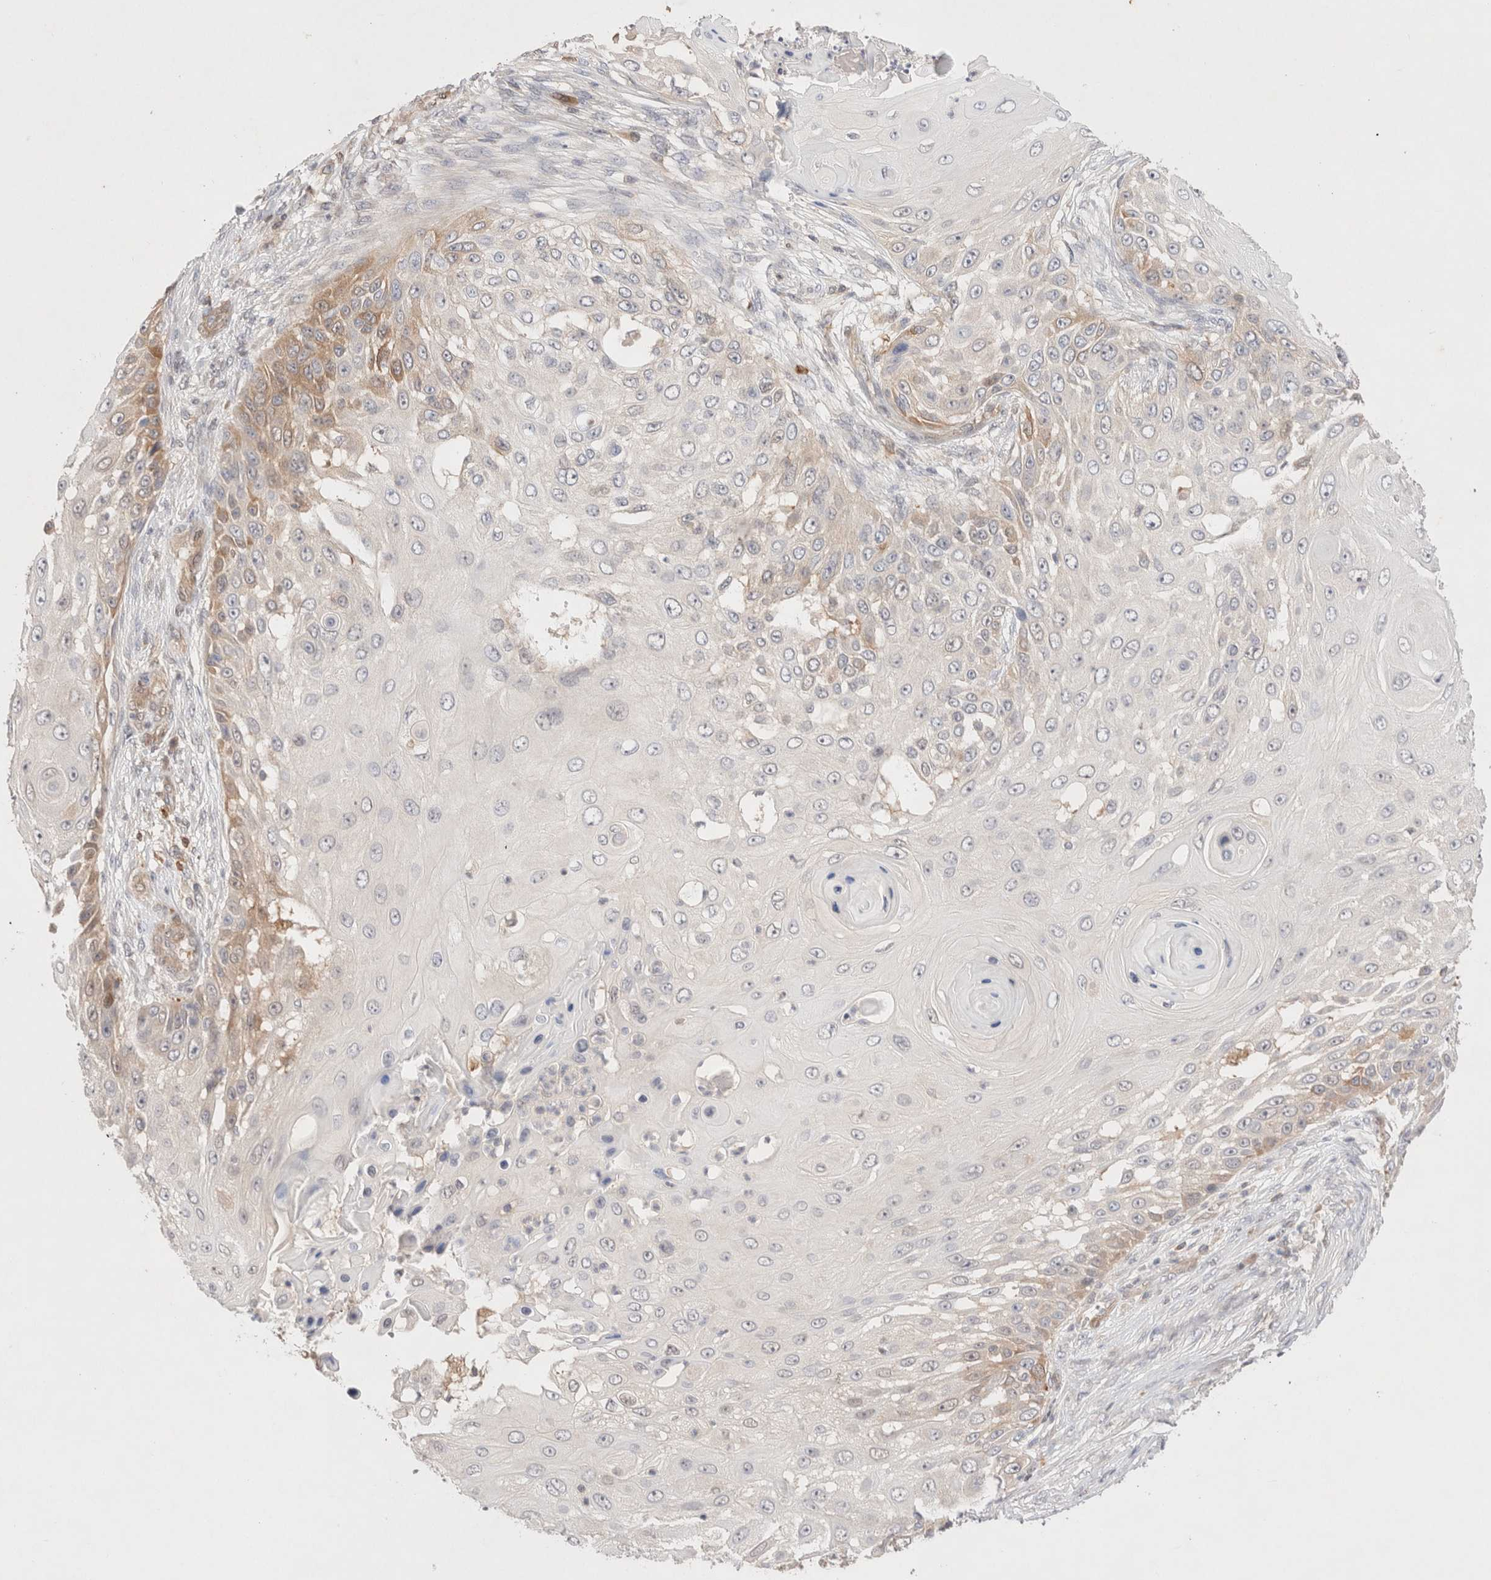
{"staining": {"intensity": "moderate", "quantity": "<25%", "location": "cytoplasmic/membranous"}, "tissue": "skin cancer", "cell_type": "Tumor cells", "image_type": "cancer", "snomed": [{"axis": "morphology", "description": "Squamous cell carcinoma, NOS"}, {"axis": "topography", "description": "Skin"}], "caption": "An immunohistochemistry (IHC) micrograph of tumor tissue is shown. Protein staining in brown highlights moderate cytoplasmic/membranous positivity in squamous cell carcinoma (skin) within tumor cells. (Stains: DAB (3,3'-diaminobenzidine) in brown, nuclei in blue, Microscopy: brightfield microscopy at high magnification).", "gene": "STARD10", "patient": {"sex": "female", "age": 44}}